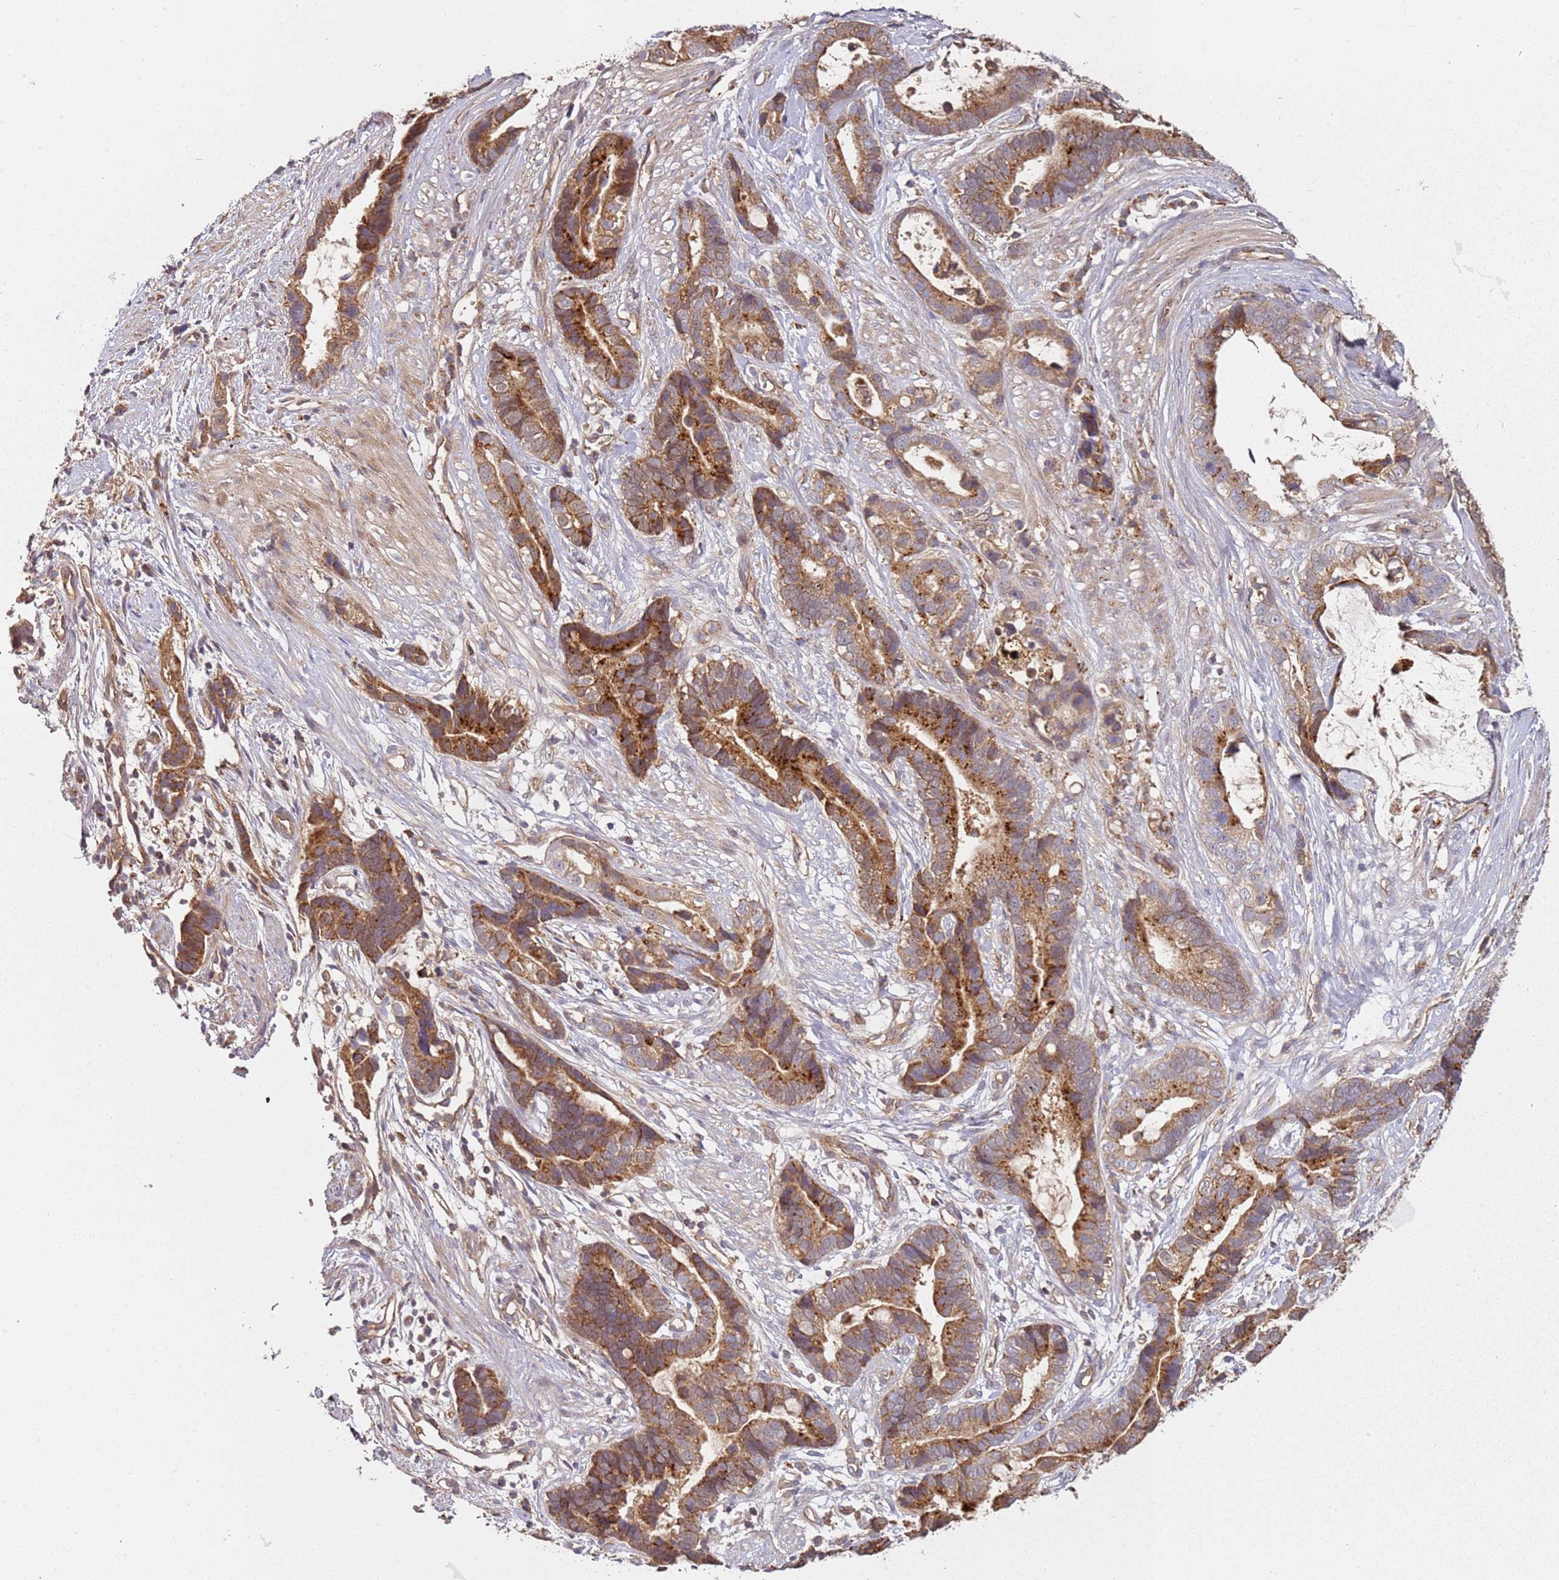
{"staining": {"intensity": "moderate", "quantity": ">75%", "location": "cytoplasmic/membranous"}, "tissue": "stomach cancer", "cell_type": "Tumor cells", "image_type": "cancer", "snomed": [{"axis": "morphology", "description": "Adenocarcinoma, NOS"}, {"axis": "topography", "description": "Stomach"}], "caption": "Protein expression analysis of human stomach cancer (adenocarcinoma) reveals moderate cytoplasmic/membranous expression in approximately >75% of tumor cells.", "gene": "SCGB2B2", "patient": {"sex": "male", "age": 55}}